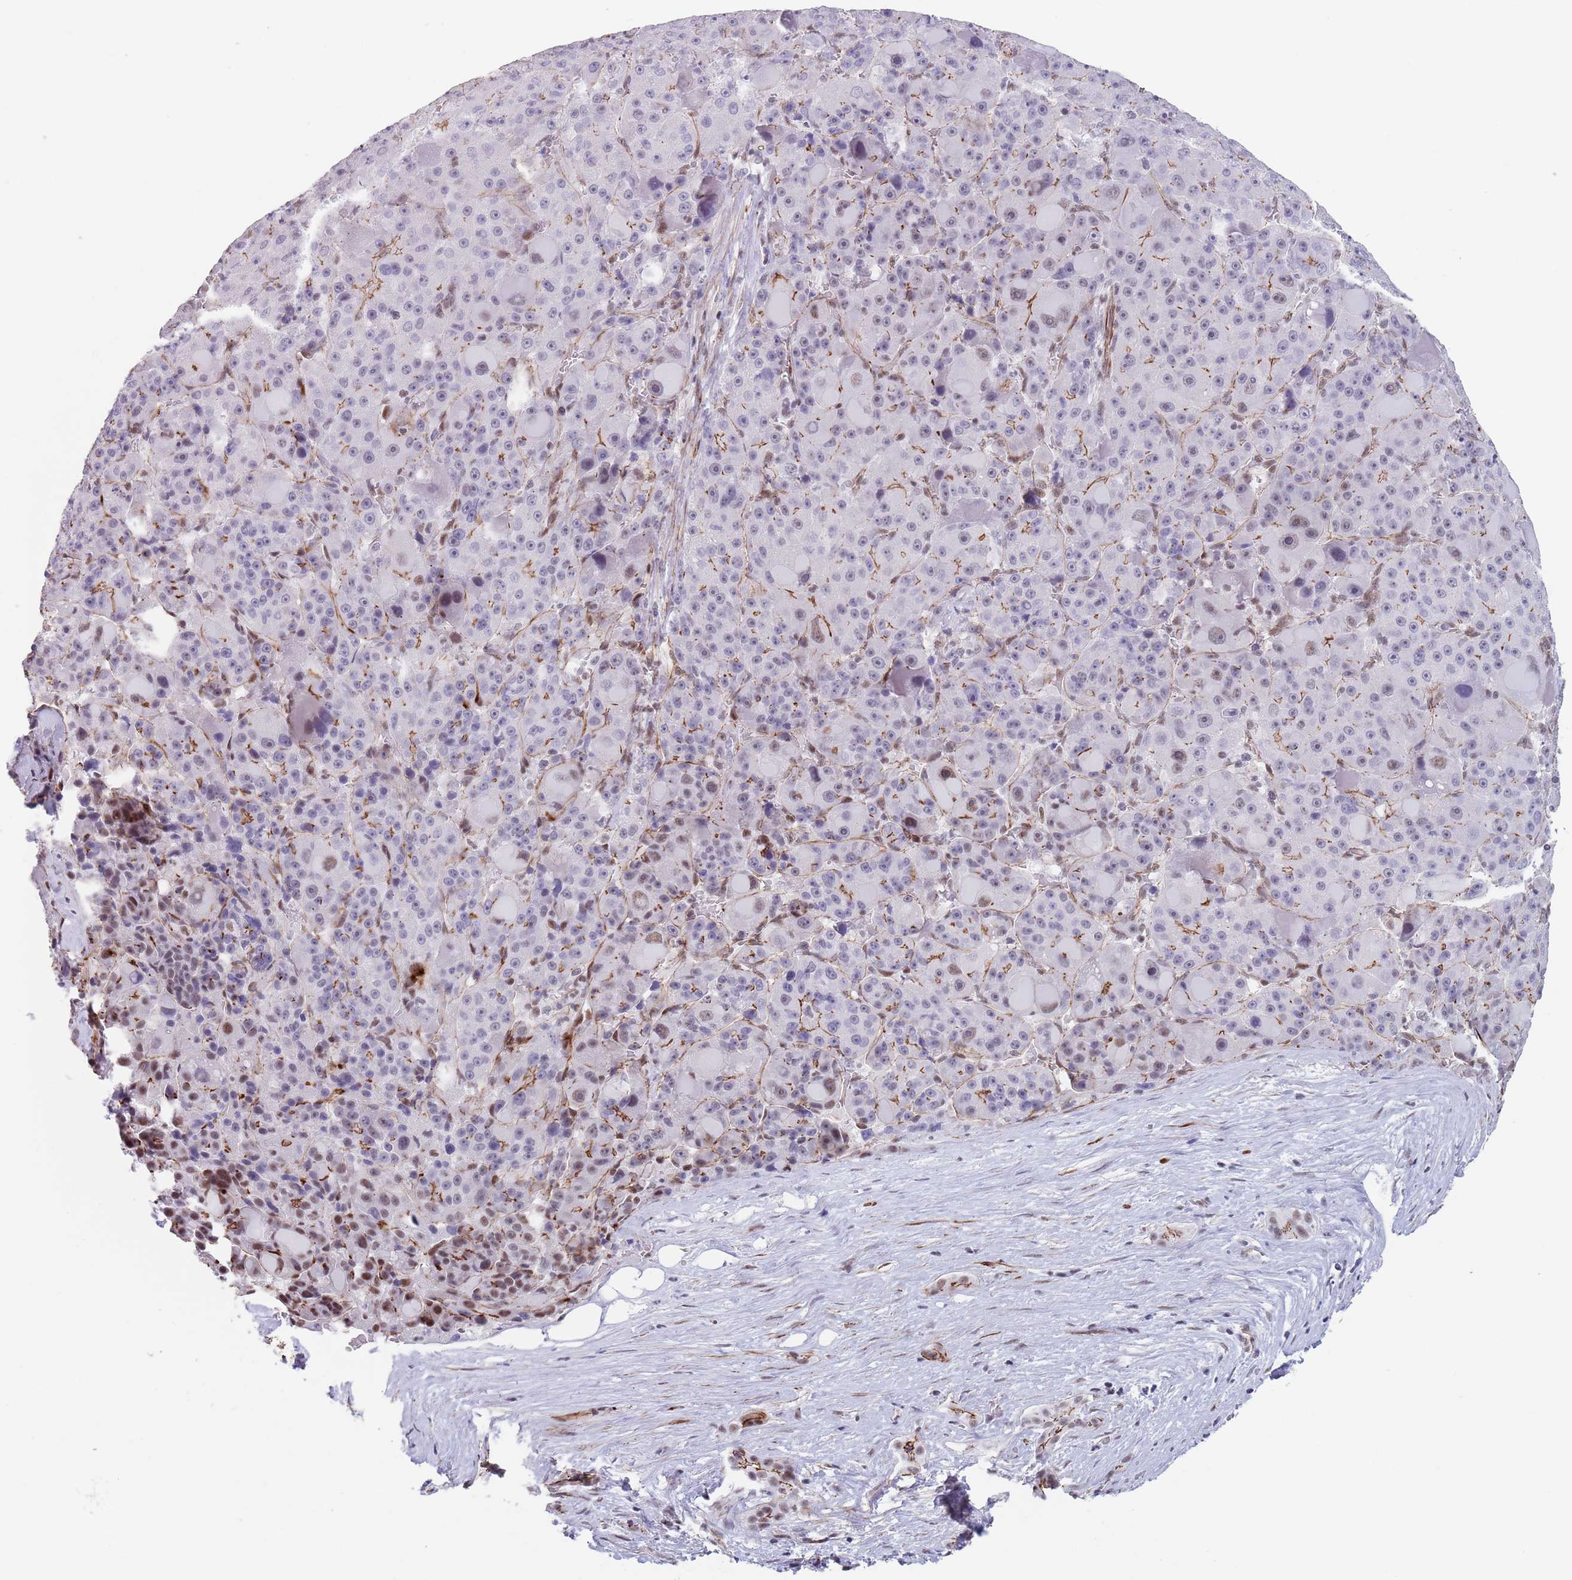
{"staining": {"intensity": "strong", "quantity": "<25%", "location": "cytoplasmic/membranous,nuclear"}, "tissue": "liver cancer", "cell_type": "Tumor cells", "image_type": "cancer", "snomed": [{"axis": "morphology", "description": "Carcinoma, Hepatocellular, NOS"}, {"axis": "topography", "description": "Liver"}], "caption": "This is a micrograph of immunohistochemistry staining of liver hepatocellular carcinoma, which shows strong staining in the cytoplasmic/membranous and nuclear of tumor cells.", "gene": "OR5A2", "patient": {"sex": "male", "age": 76}}